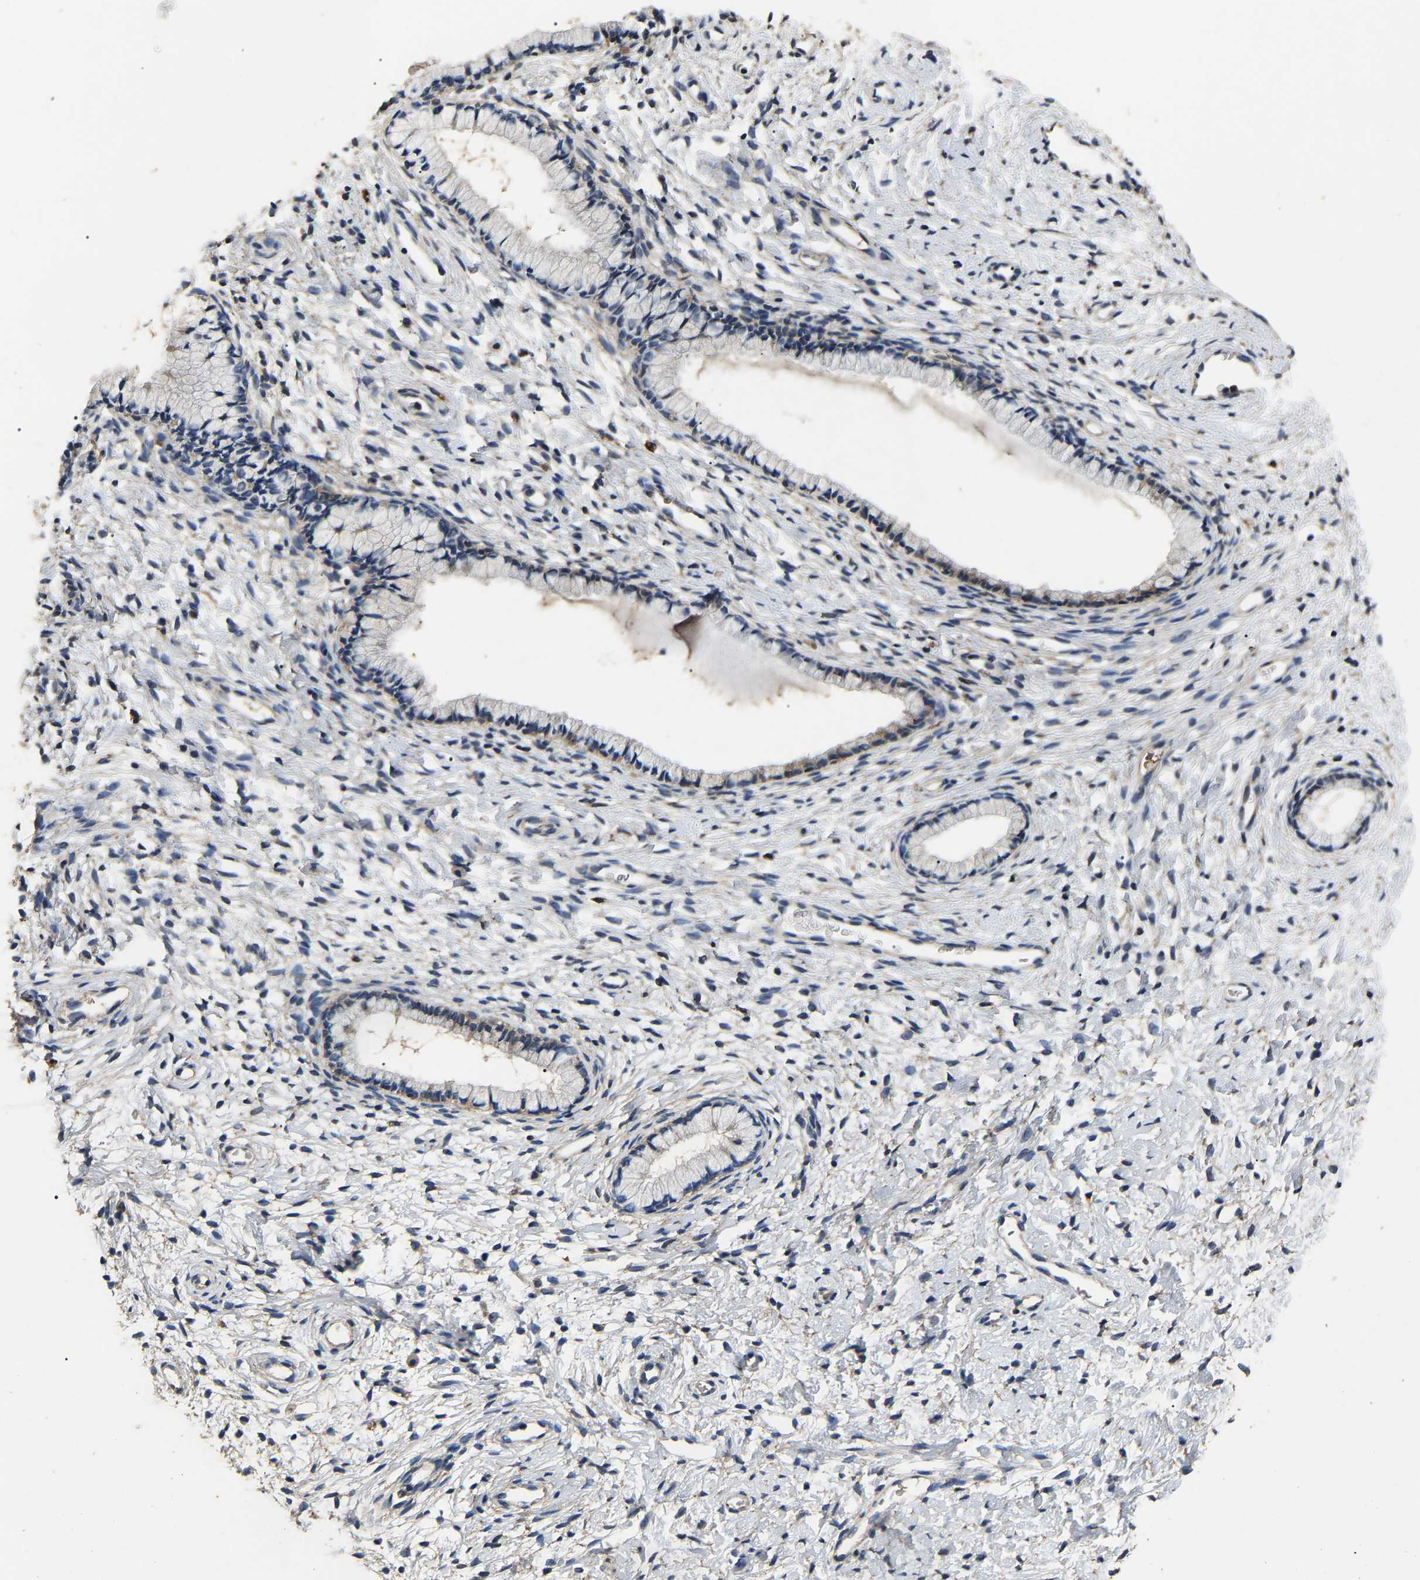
{"staining": {"intensity": "negative", "quantity": "none", "location": "none"}, "tissue": "cervix", "cell_type": "Glandular cells", "image_type": "normal", "snomed": [{"axis": "morphology", "description": "Normal tissue, NOS"}, {"axis": "topography", "description": "Cervix"}], "caption": "The image shows no significant staining in glandular cells of cervix.", "gene": "PSMD8", "patient": {"sex": "female", "age": 72}}